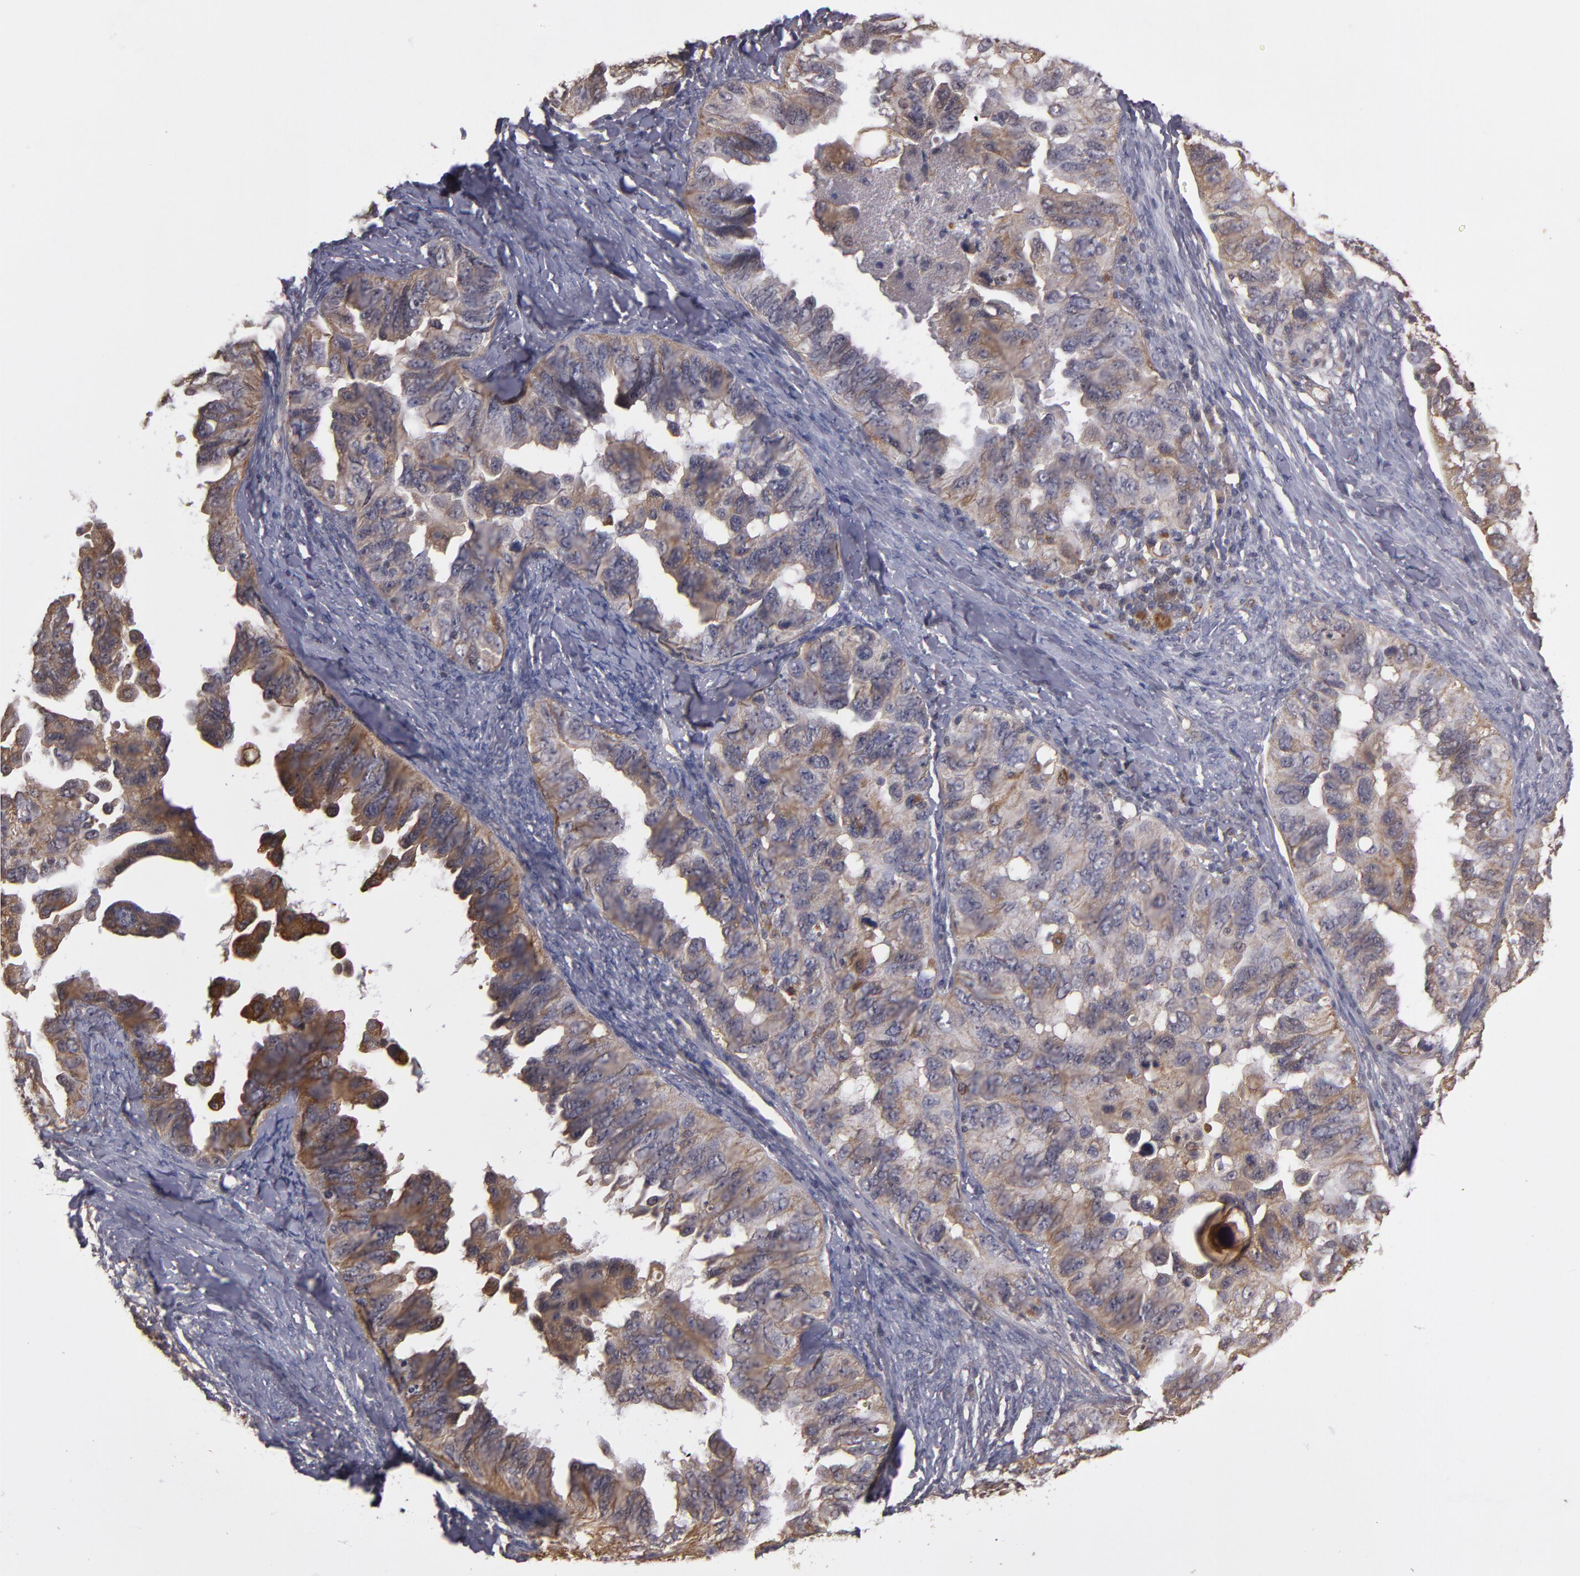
{"staining": {"intensity": "weak", "quantity": ">75%", "location": "cytoplasmic/membranous"}, "tissue": "ovarian cancer", "cell_type": "Tumor cells", "image_type": "cancer", "snomed": [{"axis": "morphology", "description": "Cystadenocarcinoma, serous, NOS"}, {"axis": "topography", "description": "Ovary"}], "caption": "Immunohistochemistry (IHC) (DAB (3,3'-diaminobenzidine)) staining of human ovarian serous cystadenocarcinoma displays weak cytoplasmic/membranous protein positivity in approximately >75% of tumor cells.", "gene": "CTSO", "patient": {"sex": "female", "age": 82}}